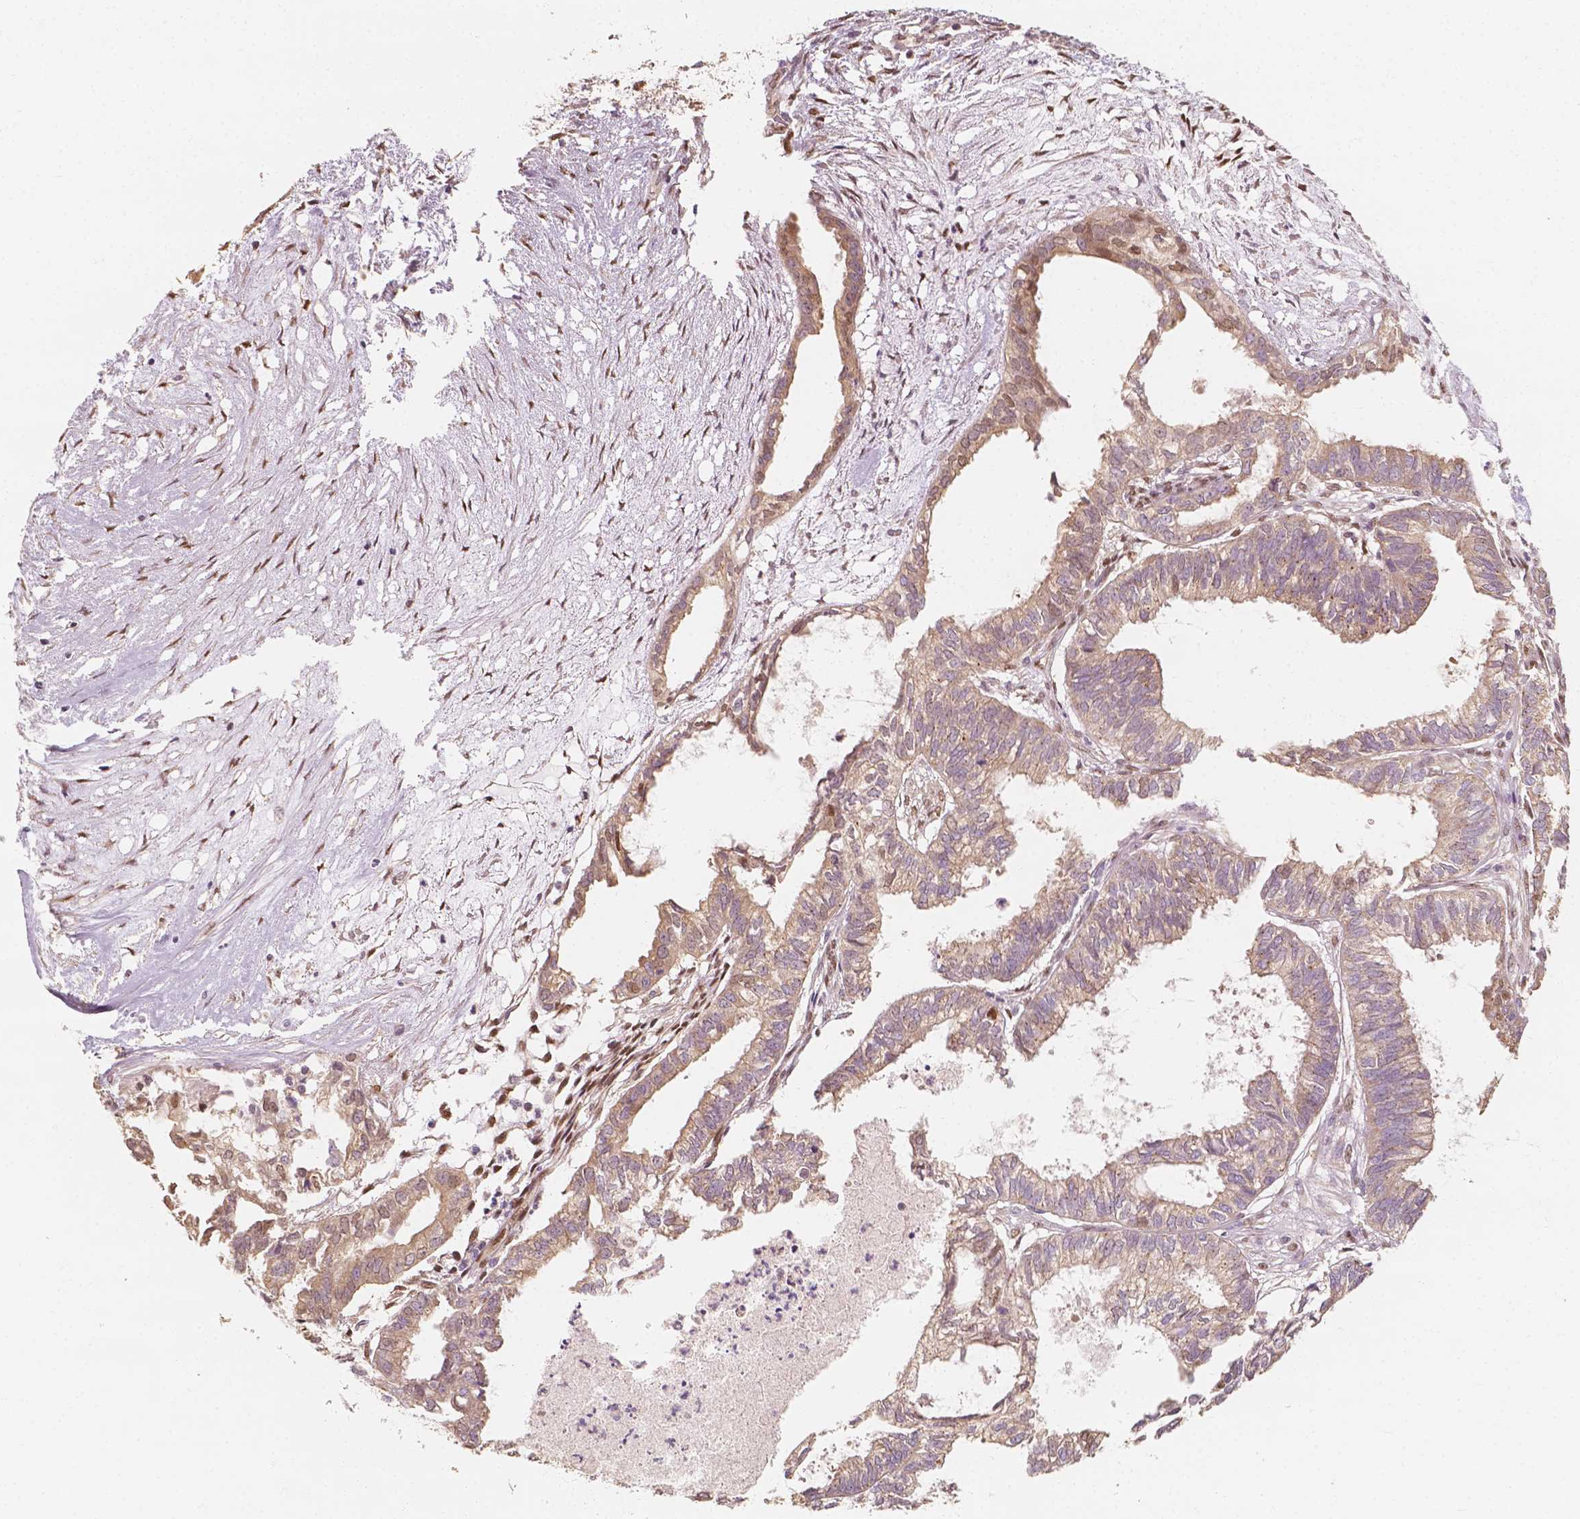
{"staining": {"intensity": "weak", "quantity": "25%-75%", "location": "cytoplasmic/membranous"}, "tissue": "ovarian cancer", "cell_type": "Tumor cells", "image_type": "cancer", "snomed": [{"axis": "morphology", "description": "Carcinoma, endometroid"}, {"axis": "topography", "description": "Ovary"}], "caption": "IHC (DAB) staining of human ovarian endometroid carcinoma exhibits weak cytoplasmic/membranous protein positivity in about 25%-75% of tumor cells. Nuclei are stained in blue.", "gene": "TBC1D17", "patient": {"sex": "female", "age": 64}}